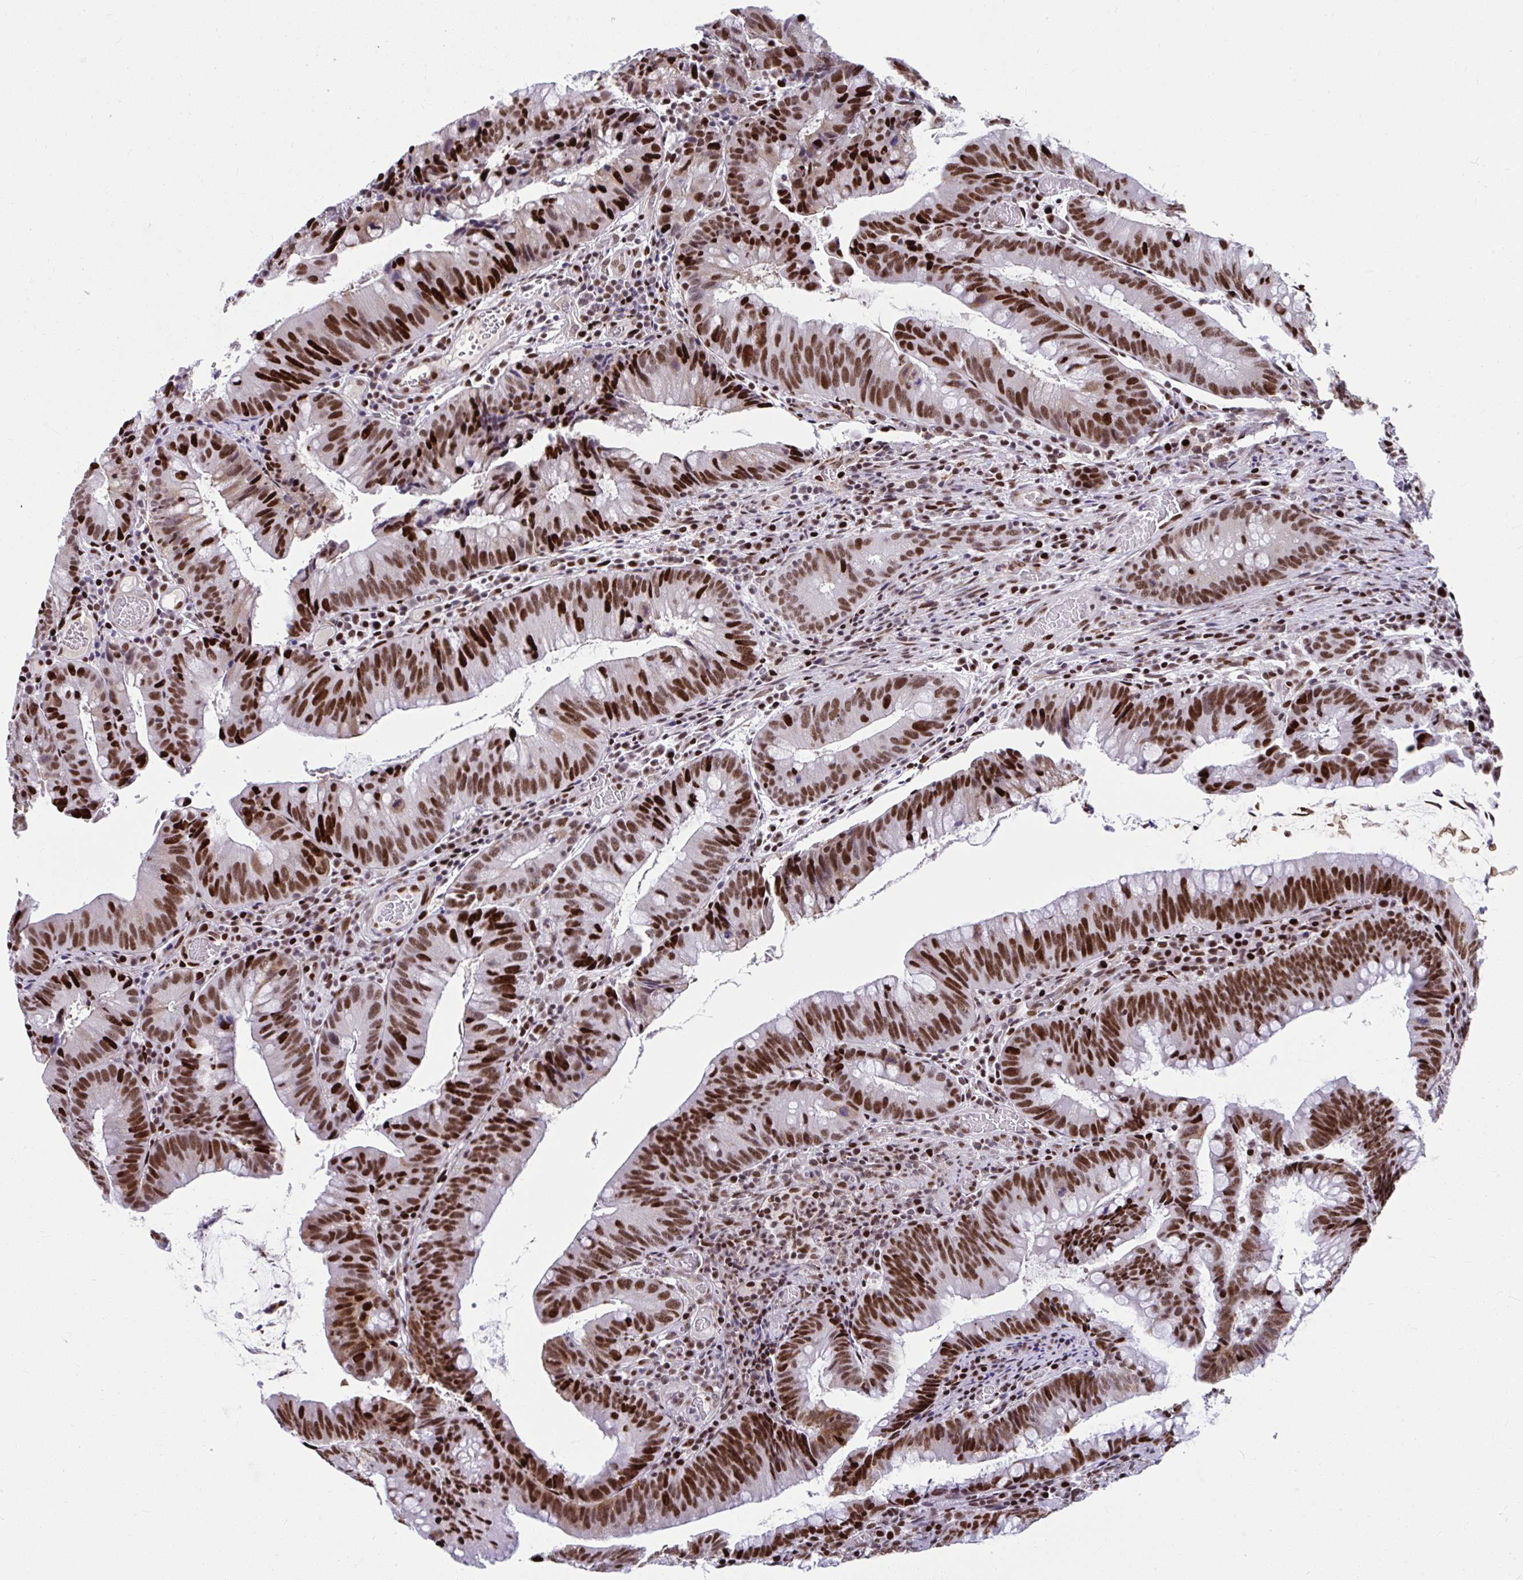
{"staining": {"intensity": "strong", "quantity": ">75%", "location": "nuclear"}, "tissue": "colorectal cancer", "cell_type": "Tumor cells", "image_type": "cancer", "snomed": [{"axis": "morphology", "description": "Adenocarcinoma, NOS"}, {"axis": "topography", "description": "Colon"}], "caption": "Adenocarcinoma (colorectal) stained for a protein reveals strong nuclear positivity in tumor cells.", "gene": "SLC35C2", "patient": {"sex": "male", "age": 62}}